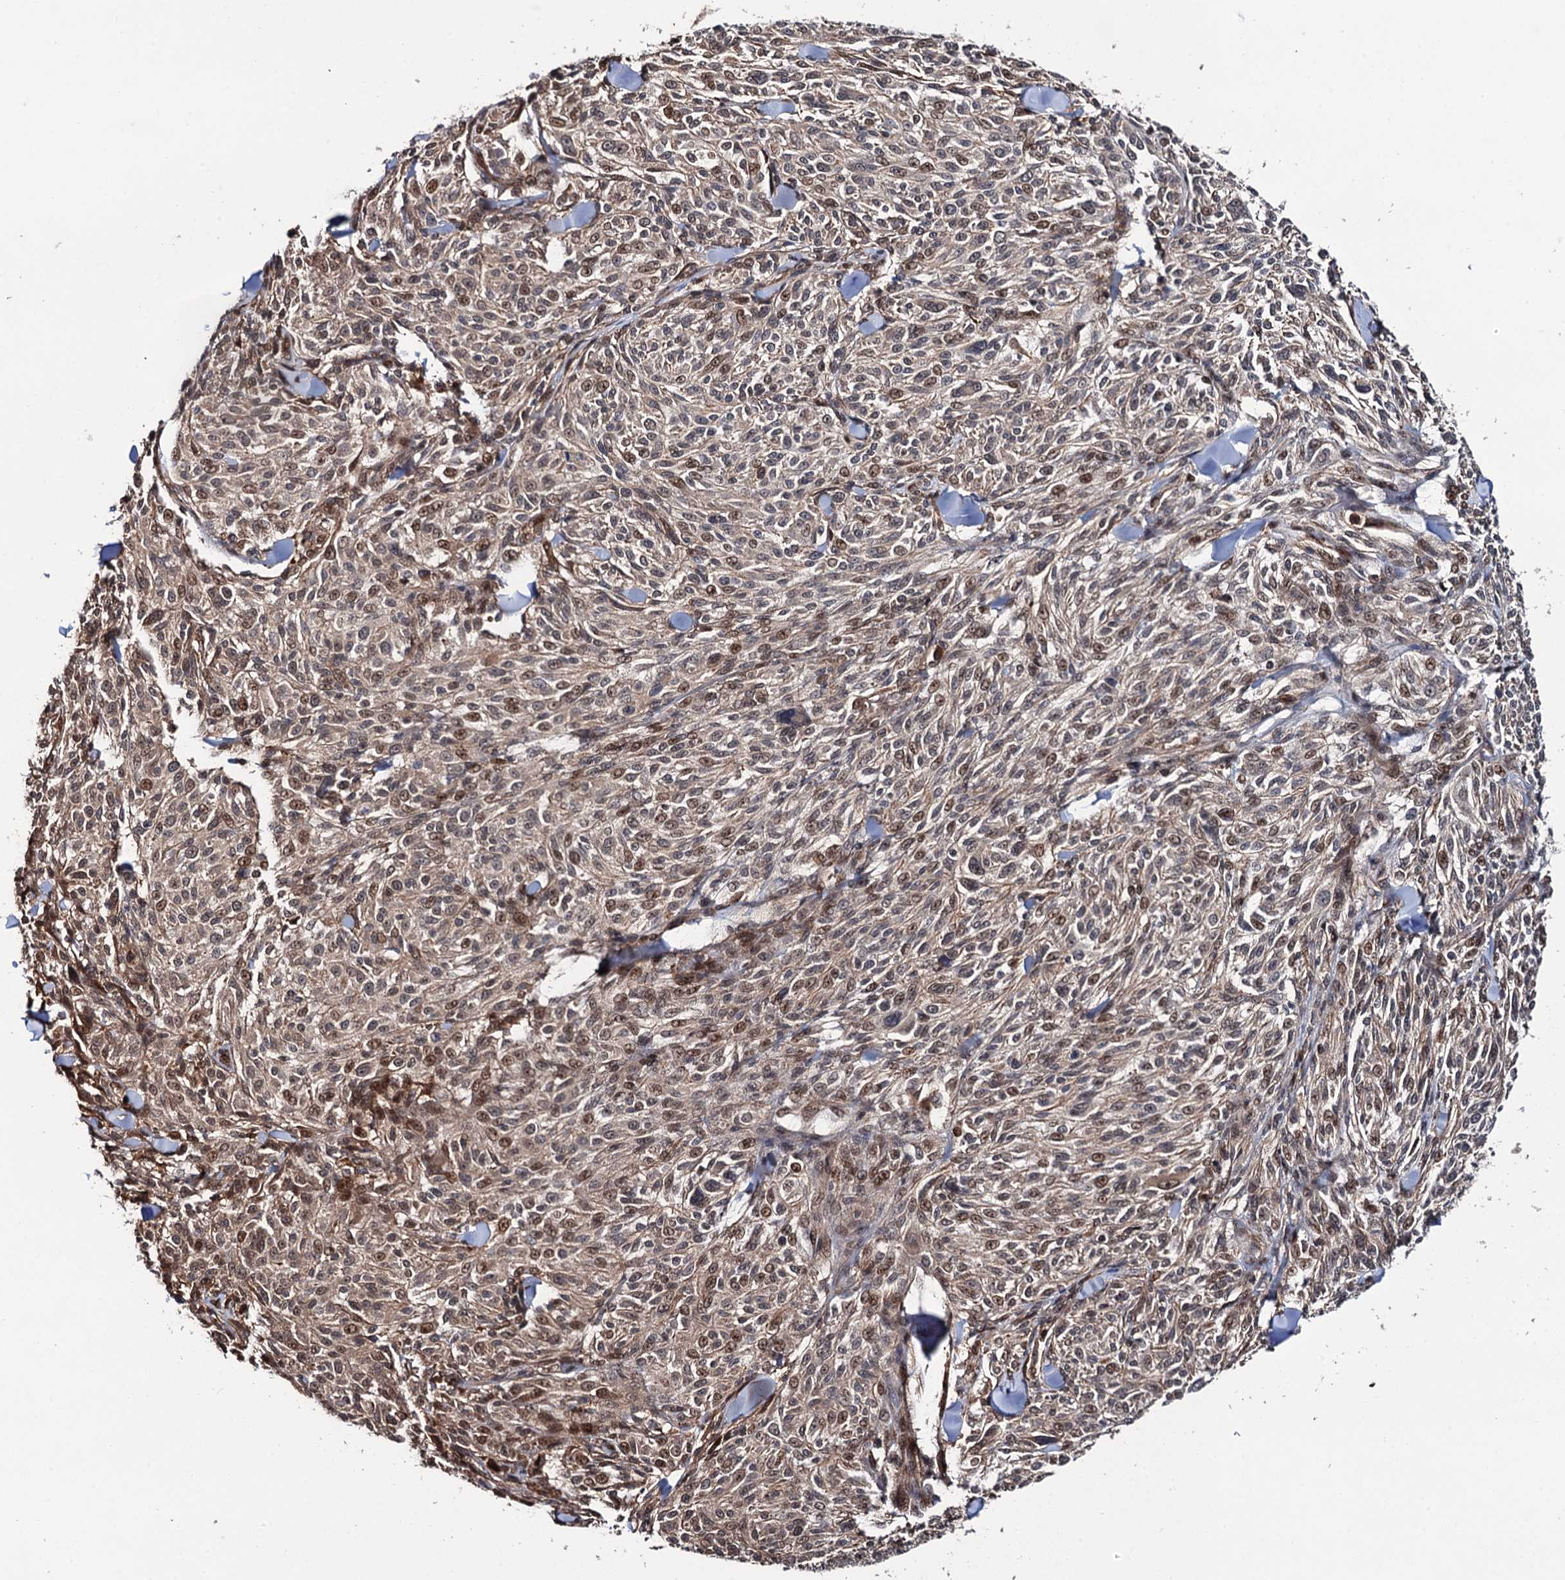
{"staining": {"intensity": "moderate", "quantity": "25%-75%", "location": "cytoplasmic/membranous,nuclear"}, "tissue": "melanoma", "cell_type": "Tumor cells", "image_type": "cancer", "snomed": [{"axis": "morphology", "description": "Malignant melanoma, NOS"}, {"axis": "topography", "description": "Skin of trunk"}], "caption": "Protein expression by immunohistochemistry shows moderate cytoplasmic/membranous and nuclear positivity in approximately 25%-75% of tumor cells in malignant melanoma.", "gene": "CDC23", "patient": {"sex": "male", "age": 71}}